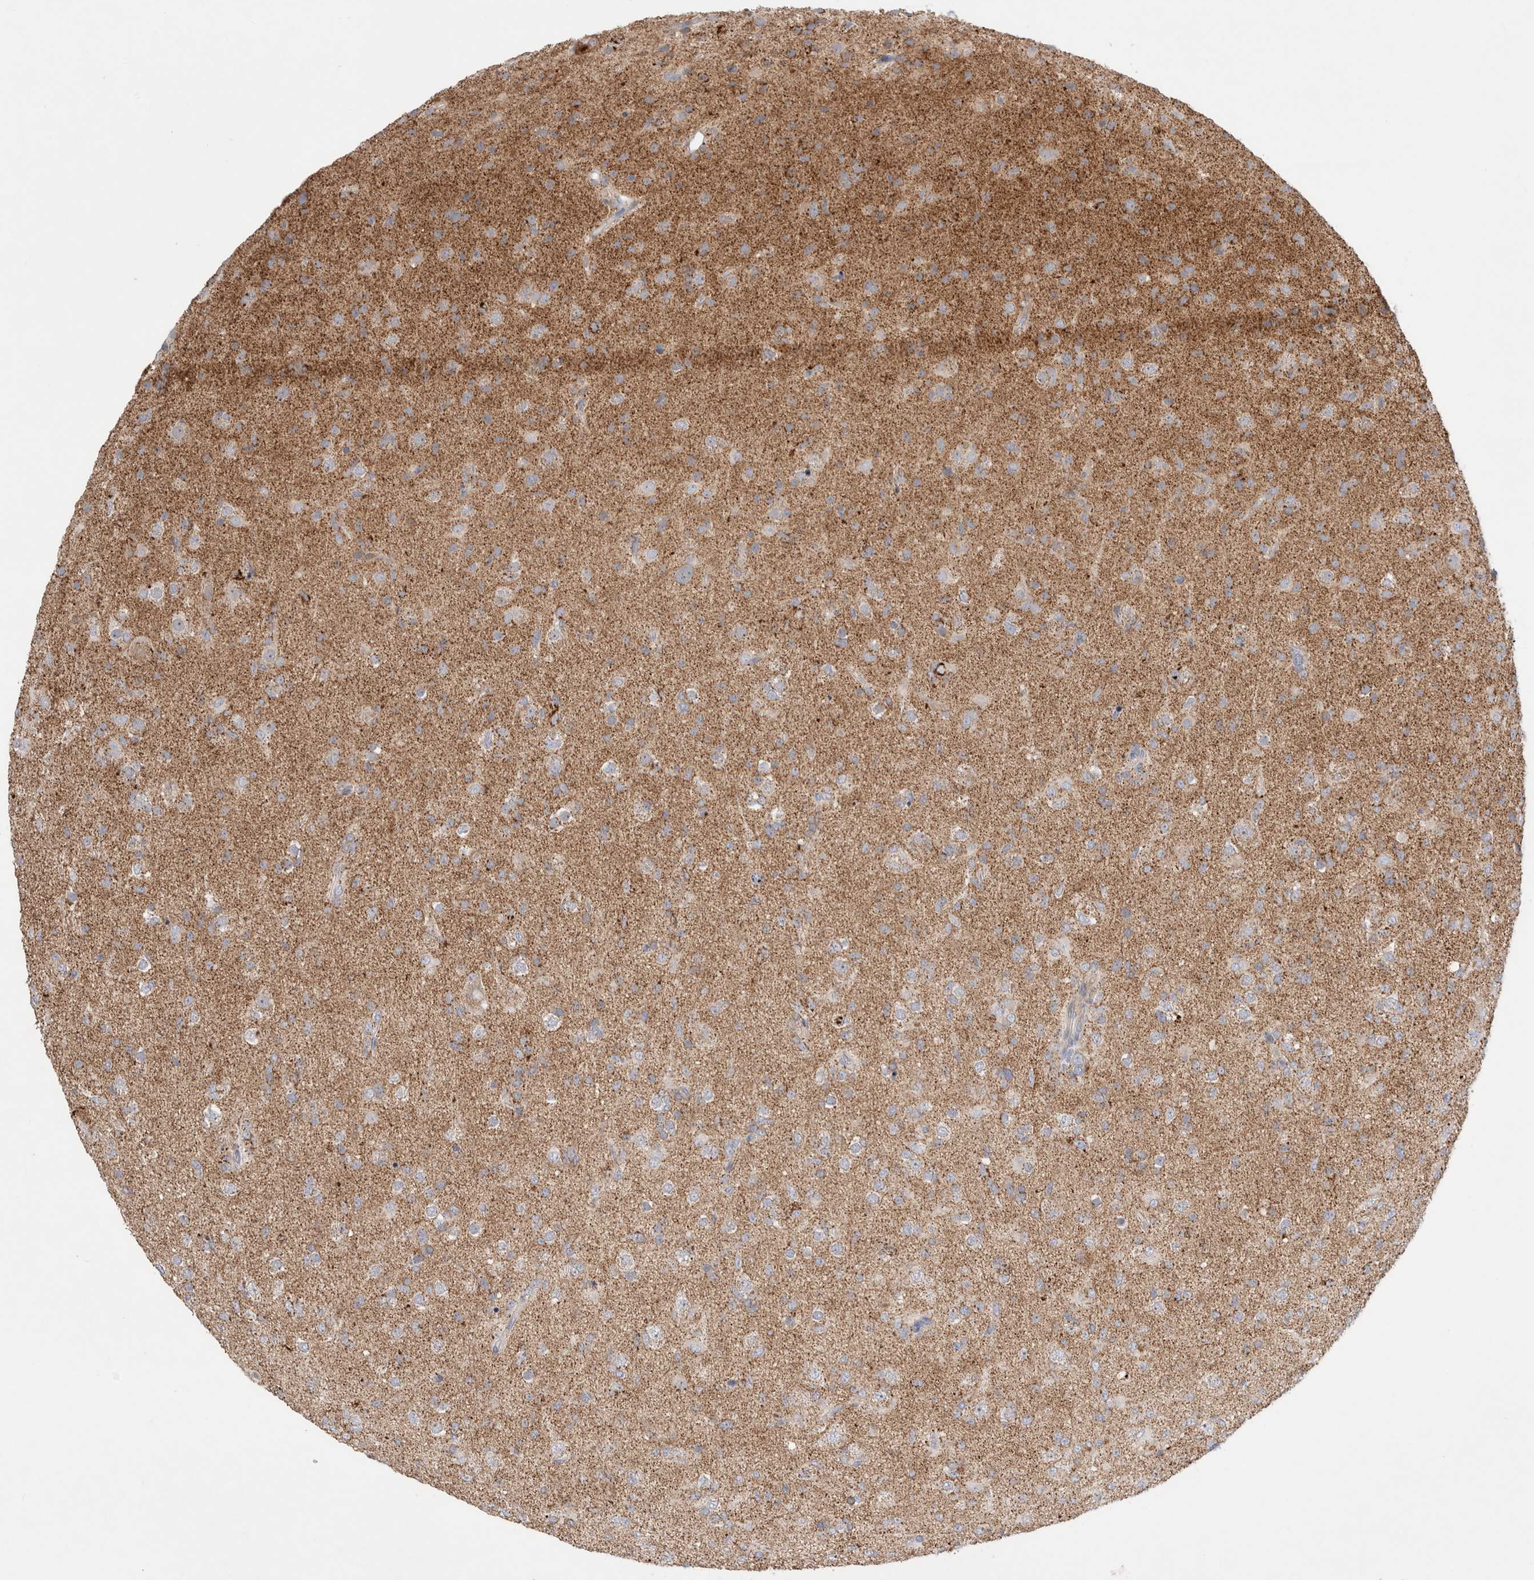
{"staining": {"intensity": "moderate", "quantity": "<25%", "location": "cytoplasmic/membranous"}, "tissue": "glioma", "cell_type": "Tumor cells", "image_type": "cancer", "snomed": [{"axis": "morphology", "description": "Glioma, malignant, Low grade"}, {"axis": "topography", "description": "Brain"}], "caption": "About <25% of tumor cells in malignant glioma (low-grade) exhibit moderate cytoplasmic/membranous protein positivity as visualized by brown immunohistochemical staining.", "gene": "CHADL", "patient": {"sex": "male", "age": 65}}